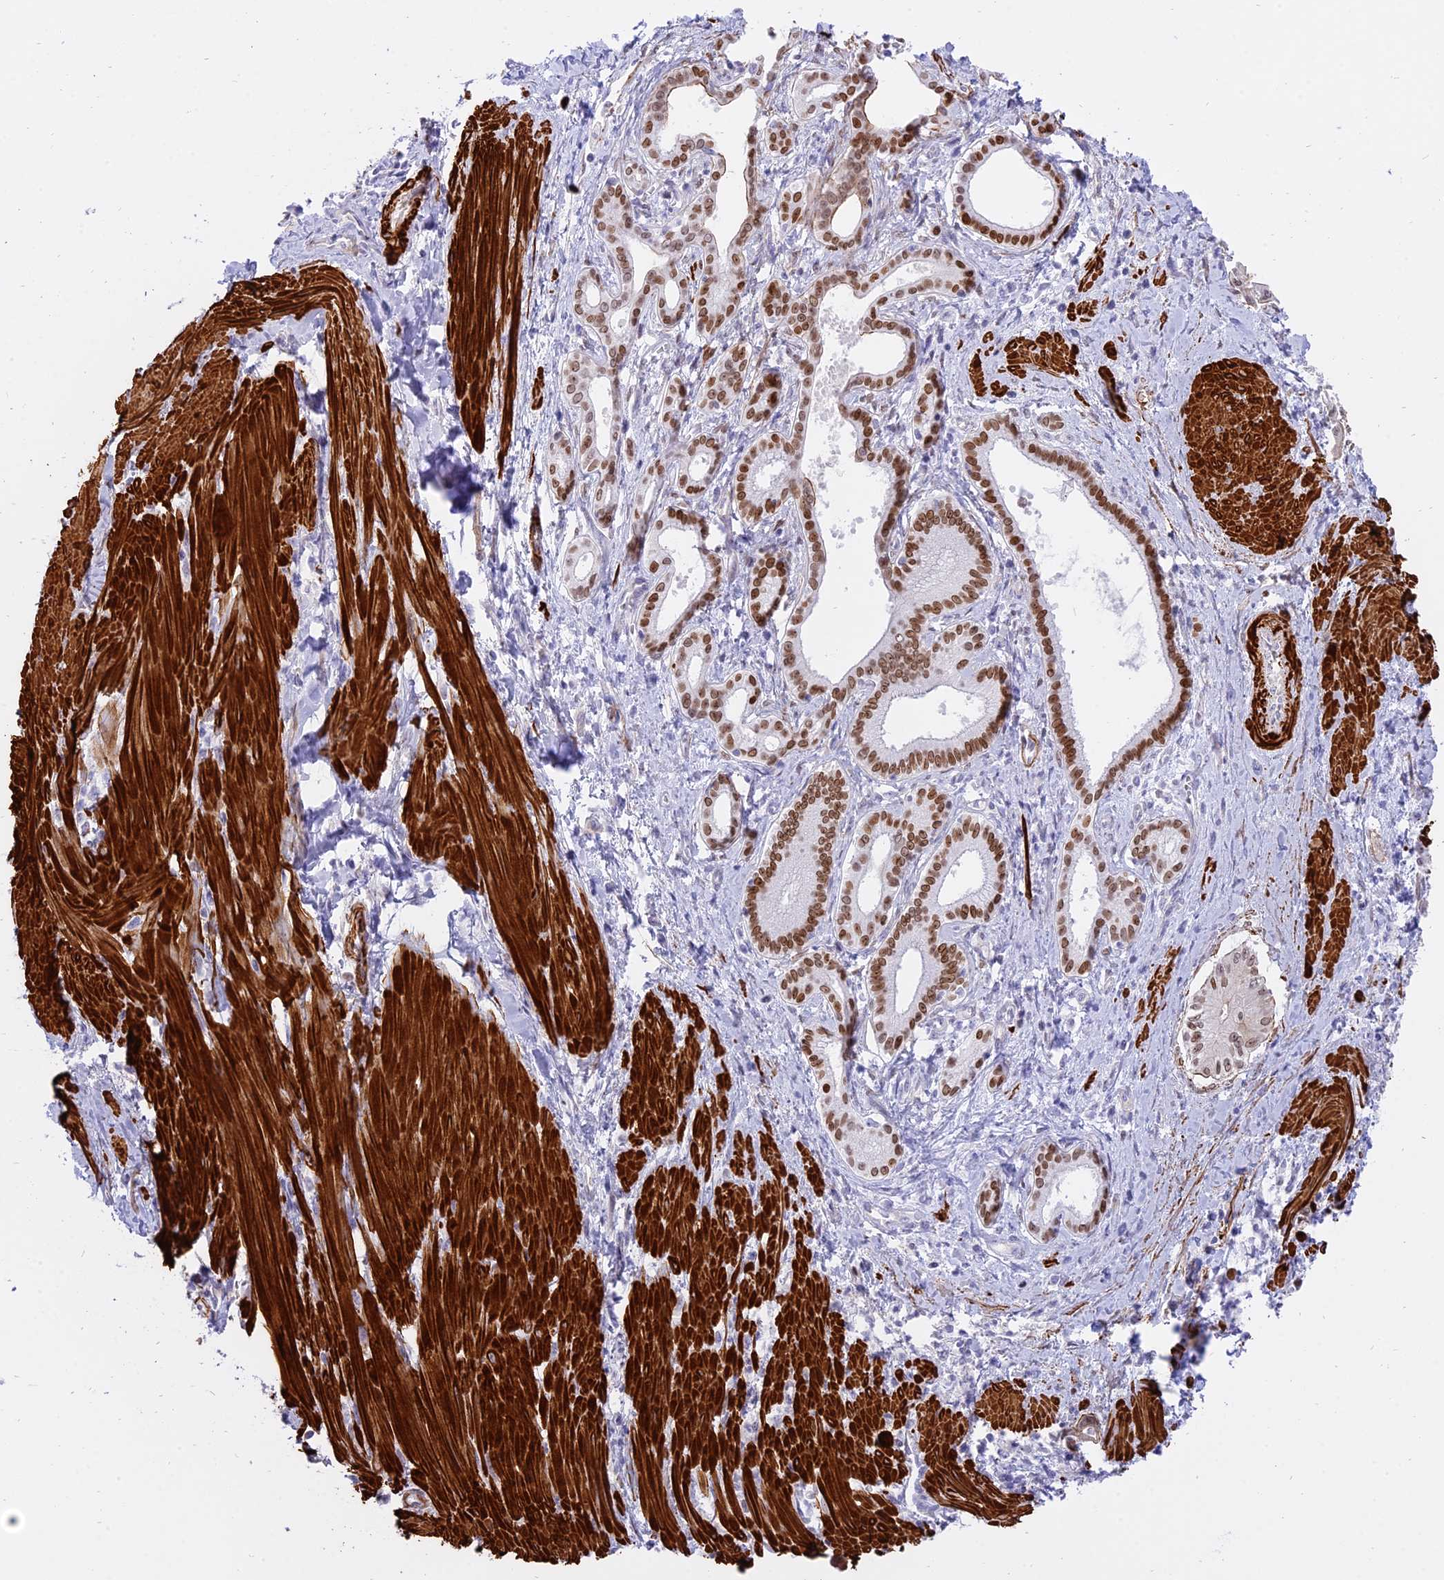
{"staining": {"intensity": "moderate", "quantity": ">75%", "location": "nuclear"}, "tissue": "pancreatic cancer", "cell_type": "Tumor cells", "image_type": "cancer", "snomed": [{"axis": "morphology", "description": "Adenocarcinoma, NOS"}, {"axis": "topography", "description": "Pancreas"}], "caption": "Human pancreatic cancer (adenocarcinoma) stained with a brown dye exhibits moderate nuclear positive staining in approximately >75% of tumor cells.", "gene": "CENPV", "patient": {"sex": "male", "age": 78}}